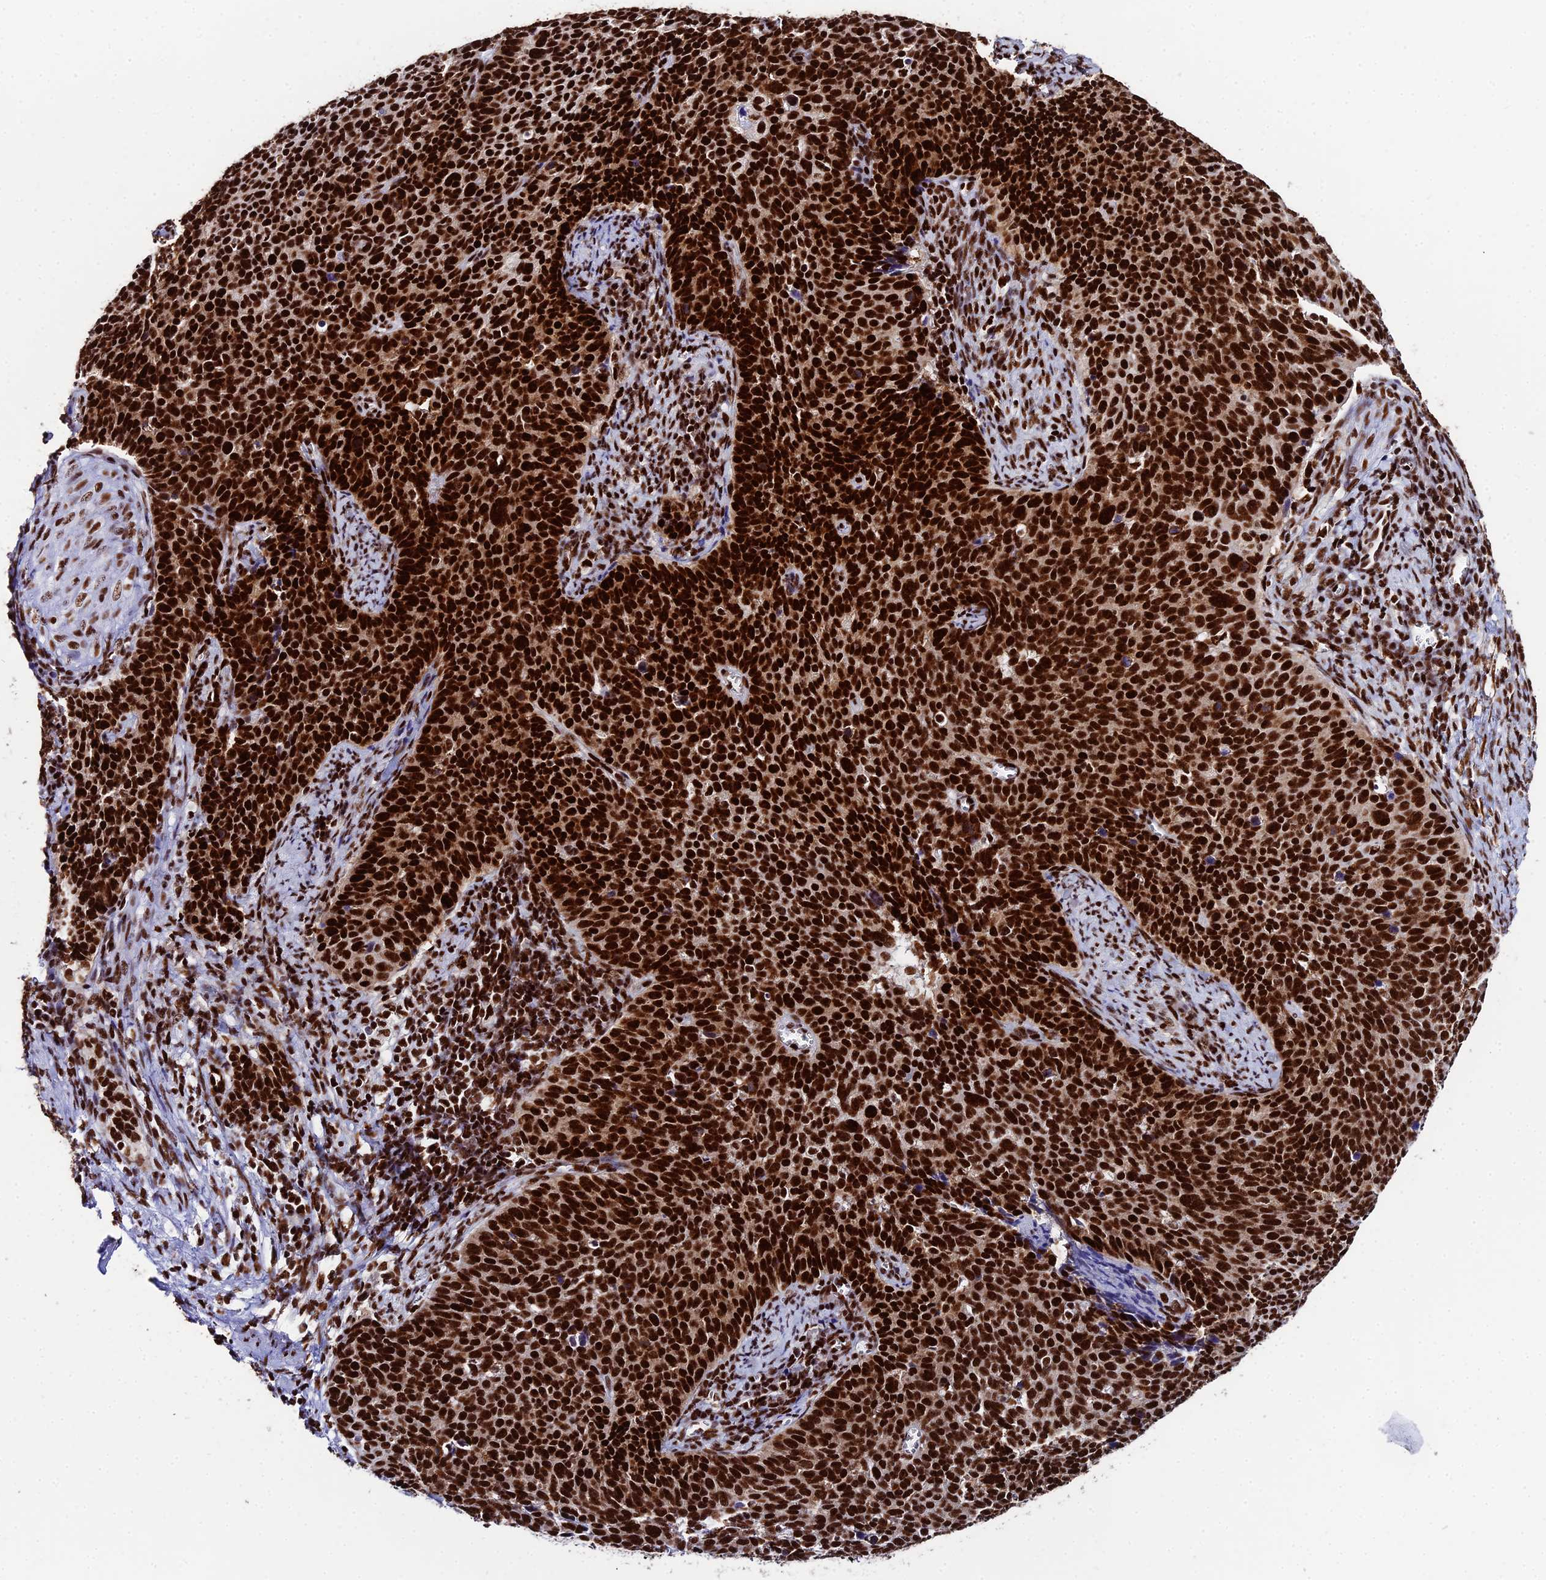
{"staining": {"intensity": "strong", "quantity": ">75%", "location": "nuclear"}, "tissue": "cervical cancer", "cell_type": "Tumor cells", "image_type": "cancer", "snomed": [{"axis": "morphology", "description": "Normal tissue, NOS"}, {"axis": "morphology", "description": "Squamous cell carcinoma, NOS"}, {"axis": "topography", "description": "Cervix"}], "caption": "Squamous cell carcinoma (cervical) tissue shows strong nuclear staining in approximately >75% of tumor cells", "gene": "HNRNPH1", "patient": {"sex": "female", "age": 39}}